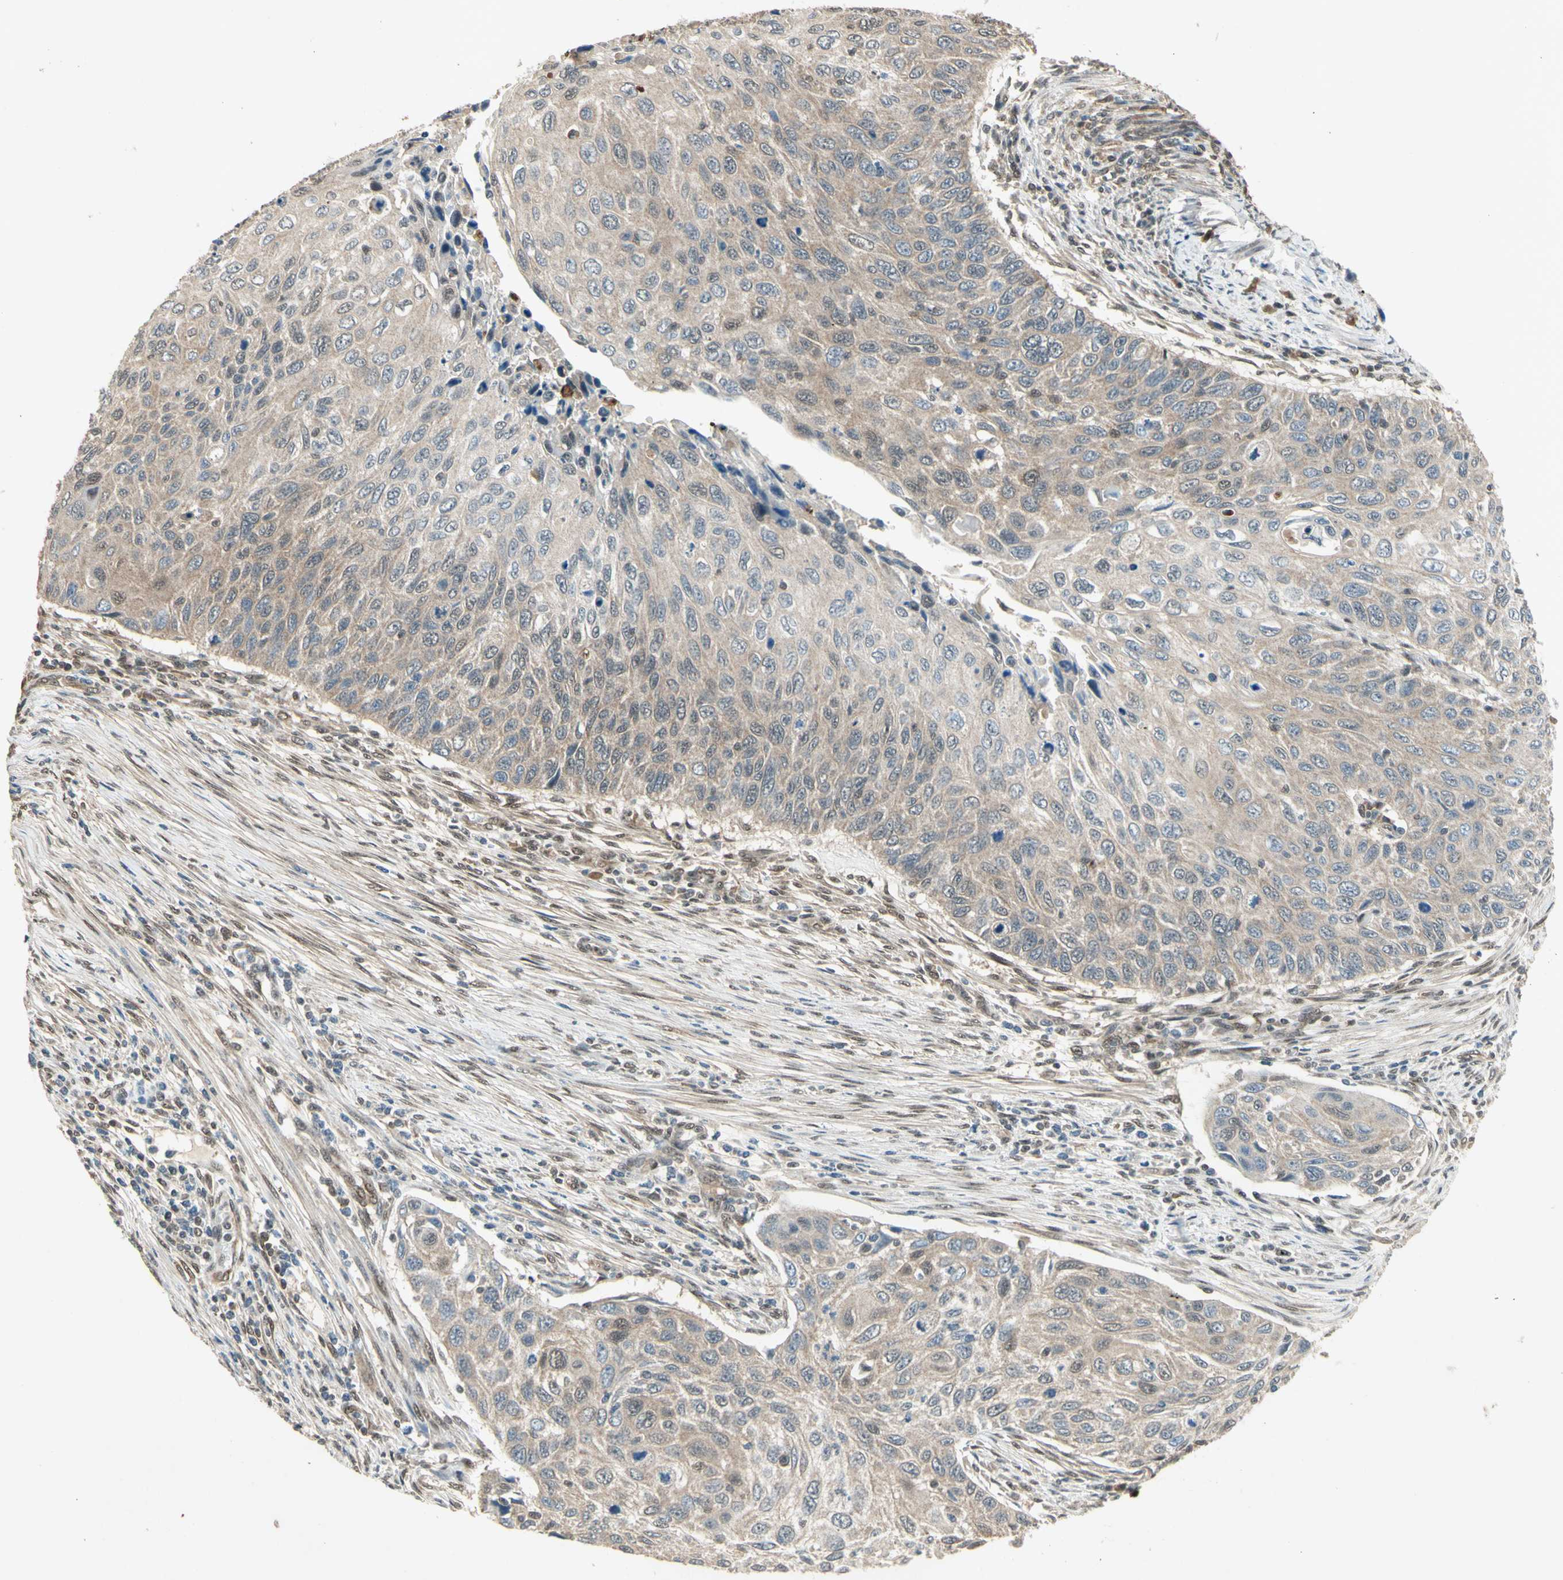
{"staining": {"intensity": "weak", "quantity": ">75%", "location": "cytoplasmic/membranous"}, "tissue": "cervical cancer", "cell_type": "Tumor cells", "image_type": "cancer", "snomed": [{"axis": "morphology", "description": "Squamous cell carcinoma, NOS"}, {"axis": "topography", "description": "Cervix"}], "caption": "An immunohistochemistry (IHC) image of neoplastic tissue is shown. Protein staining in brown labels weak cytoplasmic/membranous positivity in squamous cell carcinoma (cervical) within tumor cells. Nuclei are stained in blue.", "gene": "PSMD5", "patient": {"sex": "female", "age": 70}}